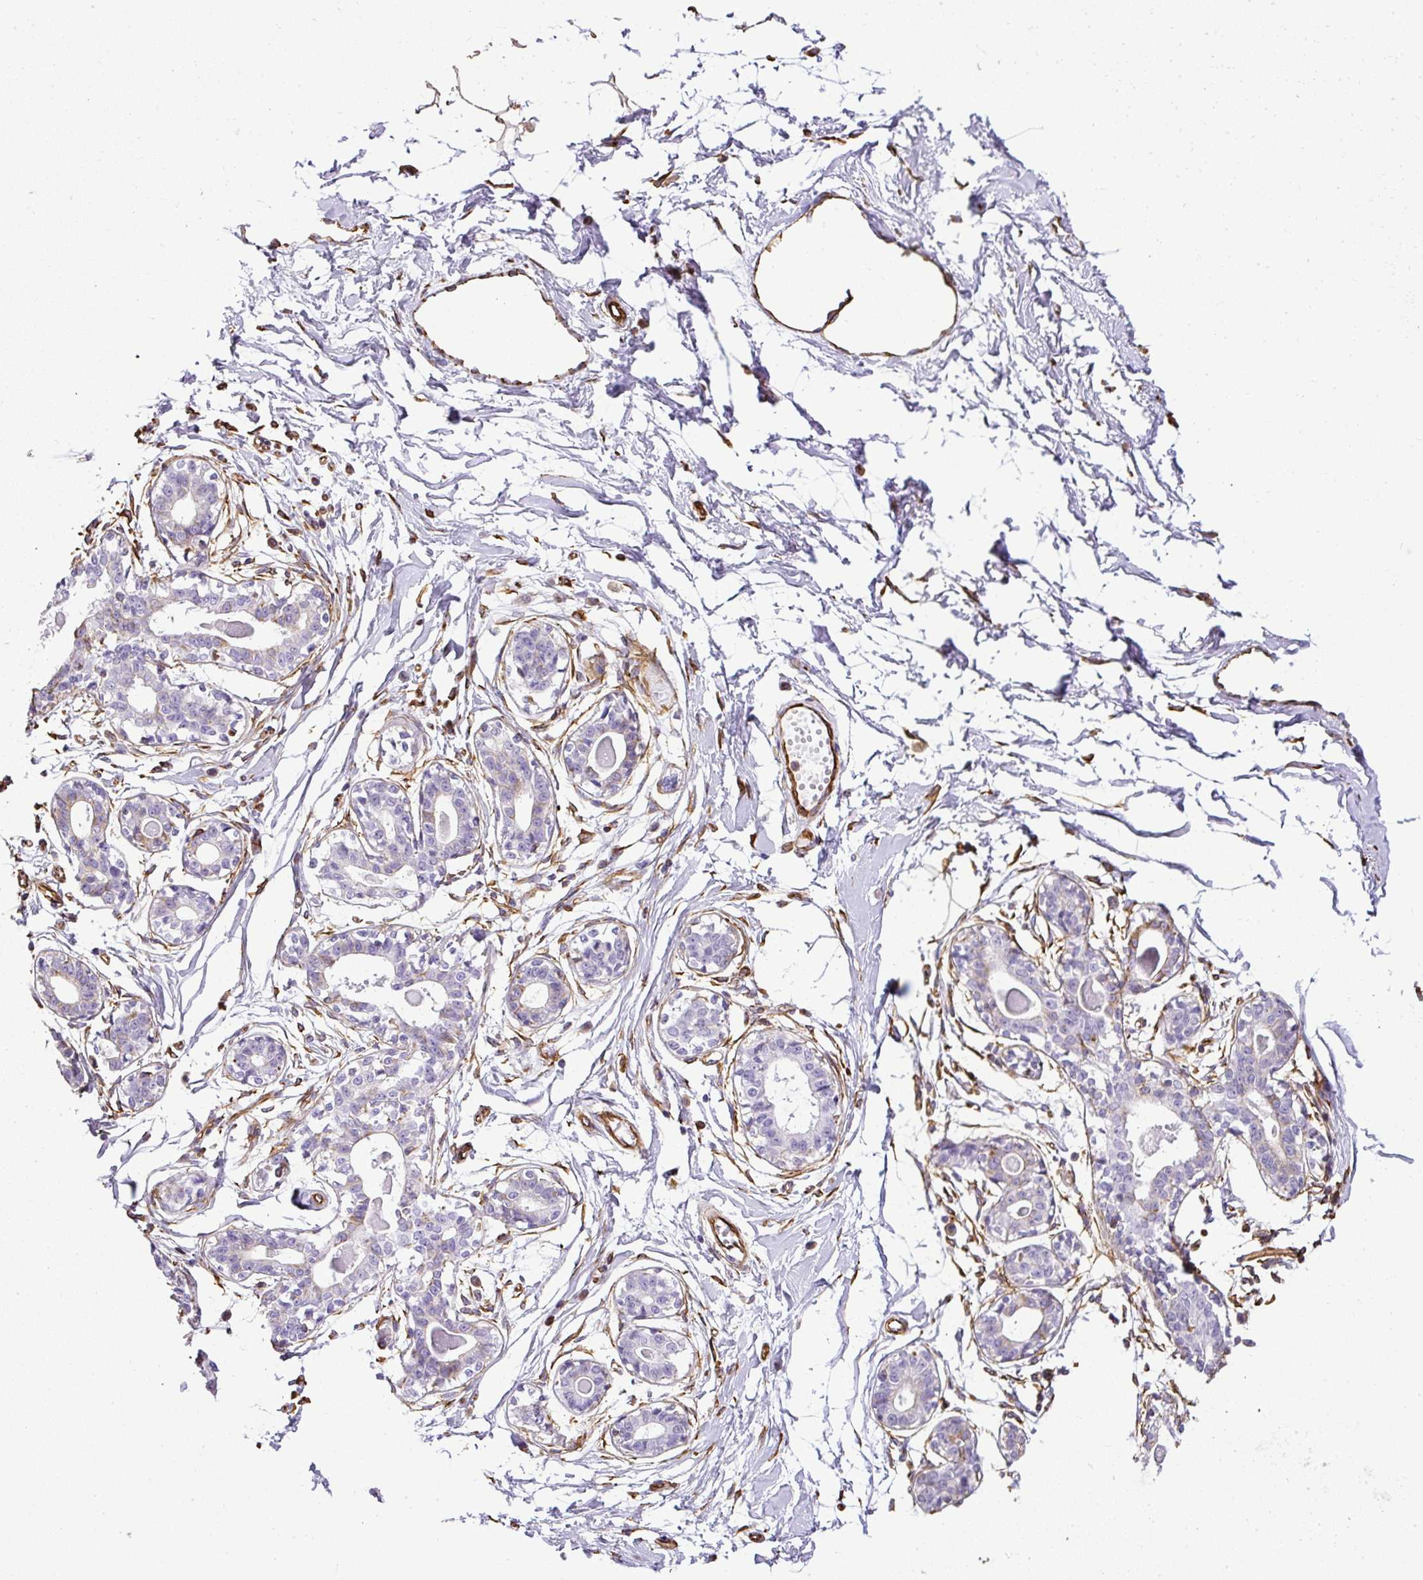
{"staining": {"intensity": "negative", "quantity": "none", "location": "none"}, "tissue": "breast", "cell_type": "Adipocytes", "image_type": "normal", "snomed": [{"axis": "morphology", "description": "Normal tissue, NOS"}, {"axis": "topography", "description": "Breast"}], "caption": "The immunohistochemistry image has no significant expression in adipocytes of breast.", "gene": "PLS1", "patient": {"sex": "female", "age": 45}}